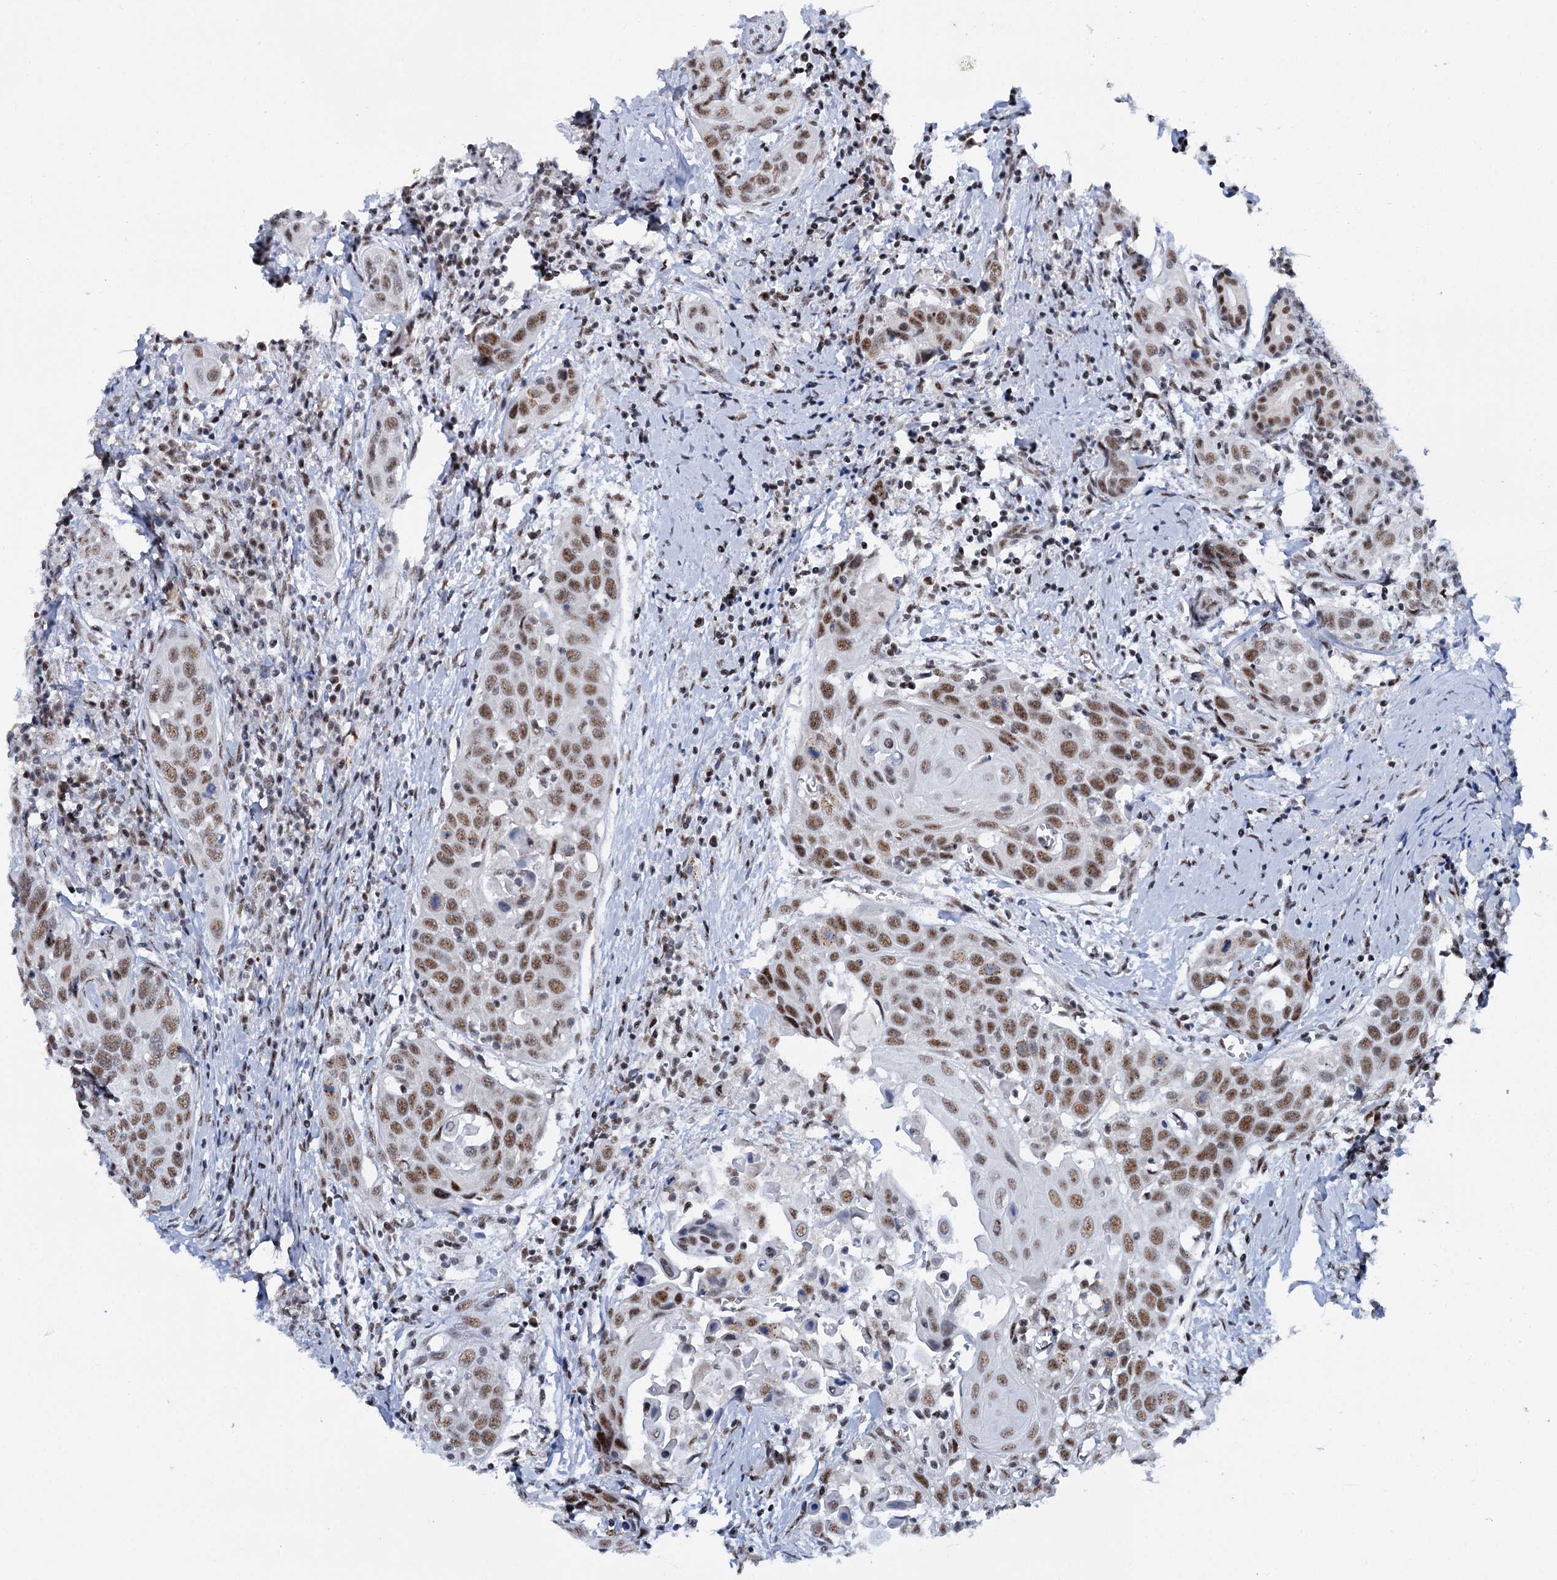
{"staining": {"intensity": "moderate", "quantity": ">75%", "location": "nuclear"}, "tissue": "head and neck cancer", "cell_type": "Tumor cells", "image_type": "cancer", "snomed": [{"axis": "morphology", "description": "Squamous cell carcinoma, NOS"}, {"axis": "topography", "description": "Oral tissue"}, {"axis": "topography", "description": "Head-Neck"}], "caption": "Human squamous cell carcinoma (head and neck) stained for a protein (brown) exhibits moderate nuclear positive positivity in about >75% of tumor cells.", "gene": "SREK1", "patient": {"sex": "female", "age": 50}}